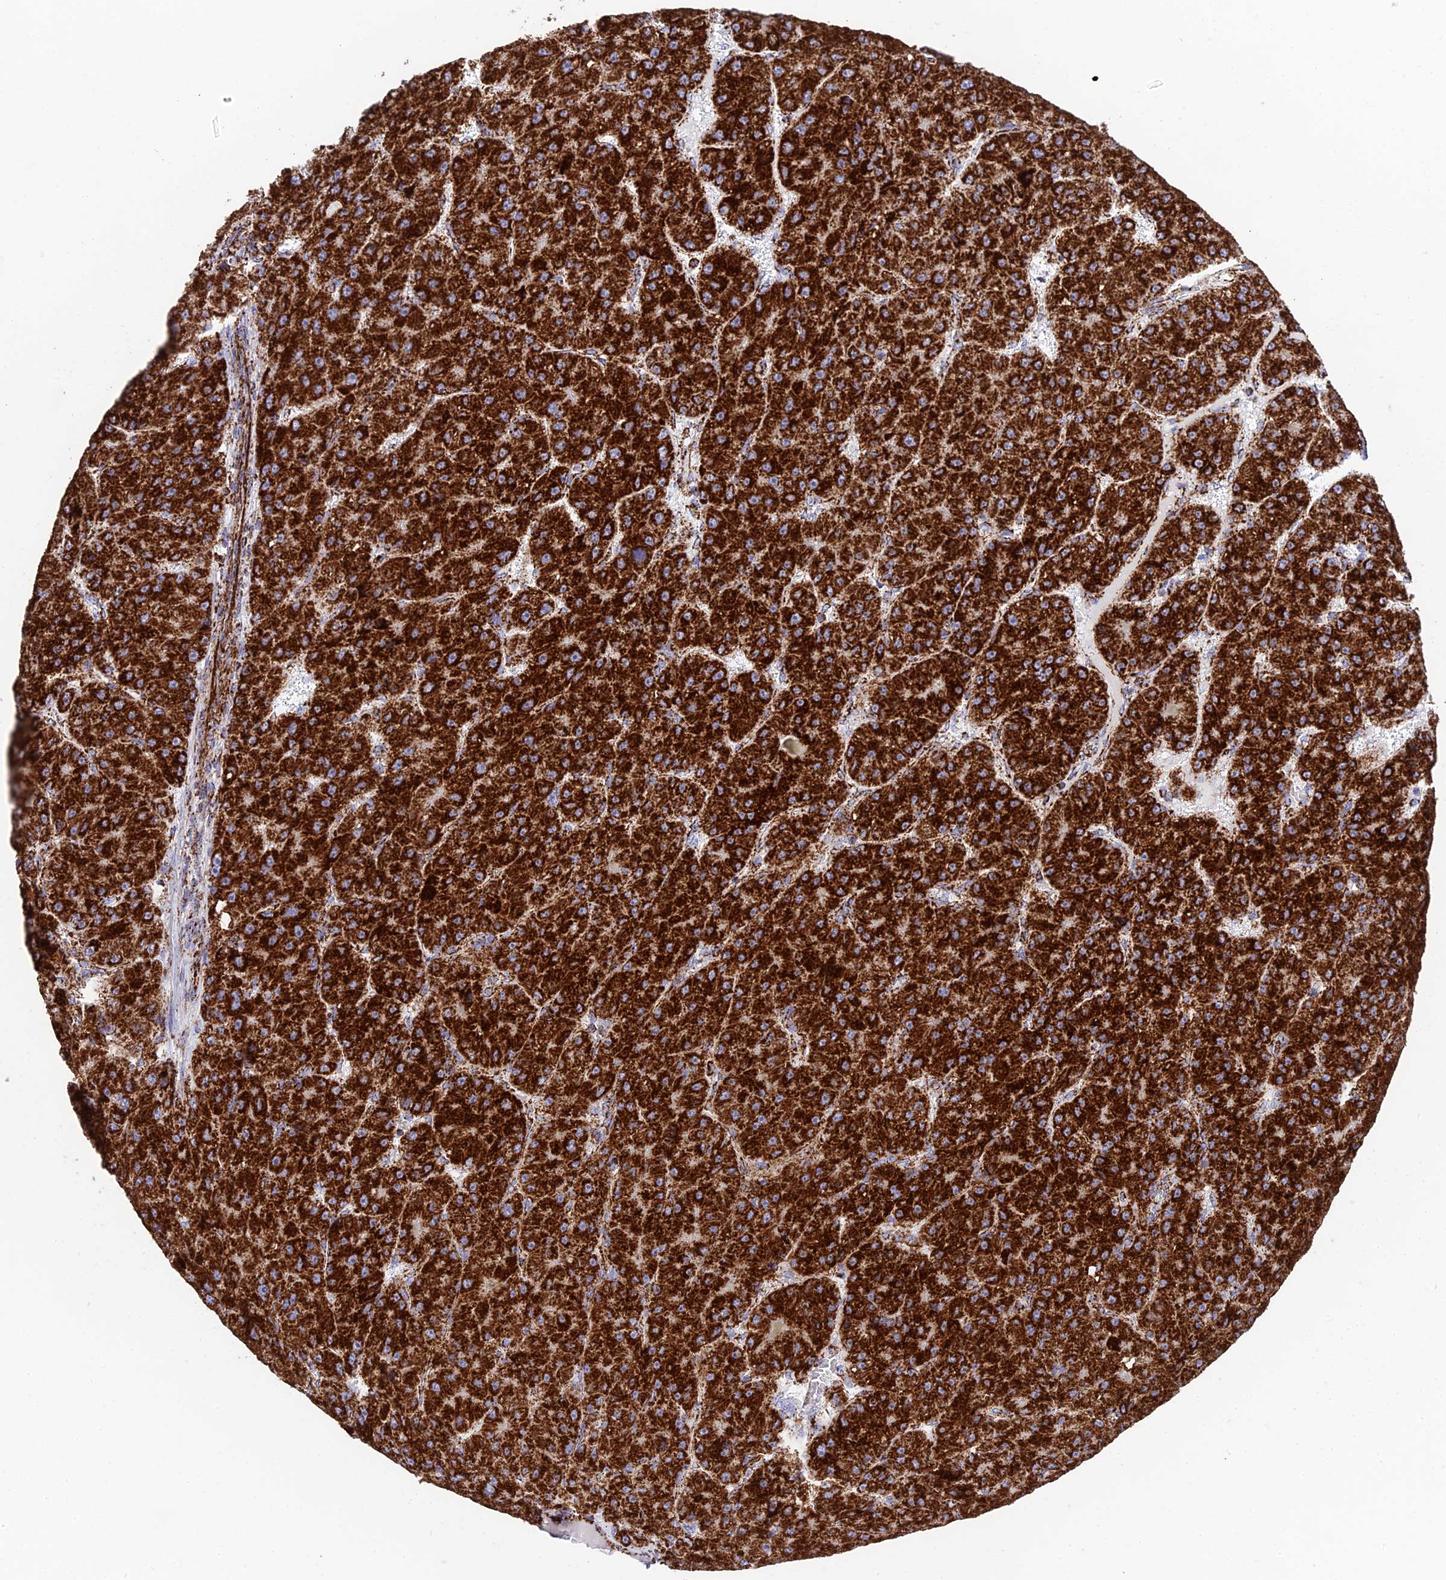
{"staining": {"intensity": "strong", "quantity": ">75%", "location": "cytoplasmic/membranous"}, "tissue": "liver cancer", "cell_type": "Tumor cells", "image_type": "cancer", "snomed": [{"axis": "morphology", "description": "Carcinoma, Hepatocellular, NOS"}, {"axis": "topography", "description": "Liver"}], "caption": "Hepatocellular carcinoma (liver) stained with a brown dye exhibits strong cytoplasmic/membranous positive positivity in about >75% of tumor cells.", "gene": "CHCHD3", "patient": {"sex": "male", "age": 67}}